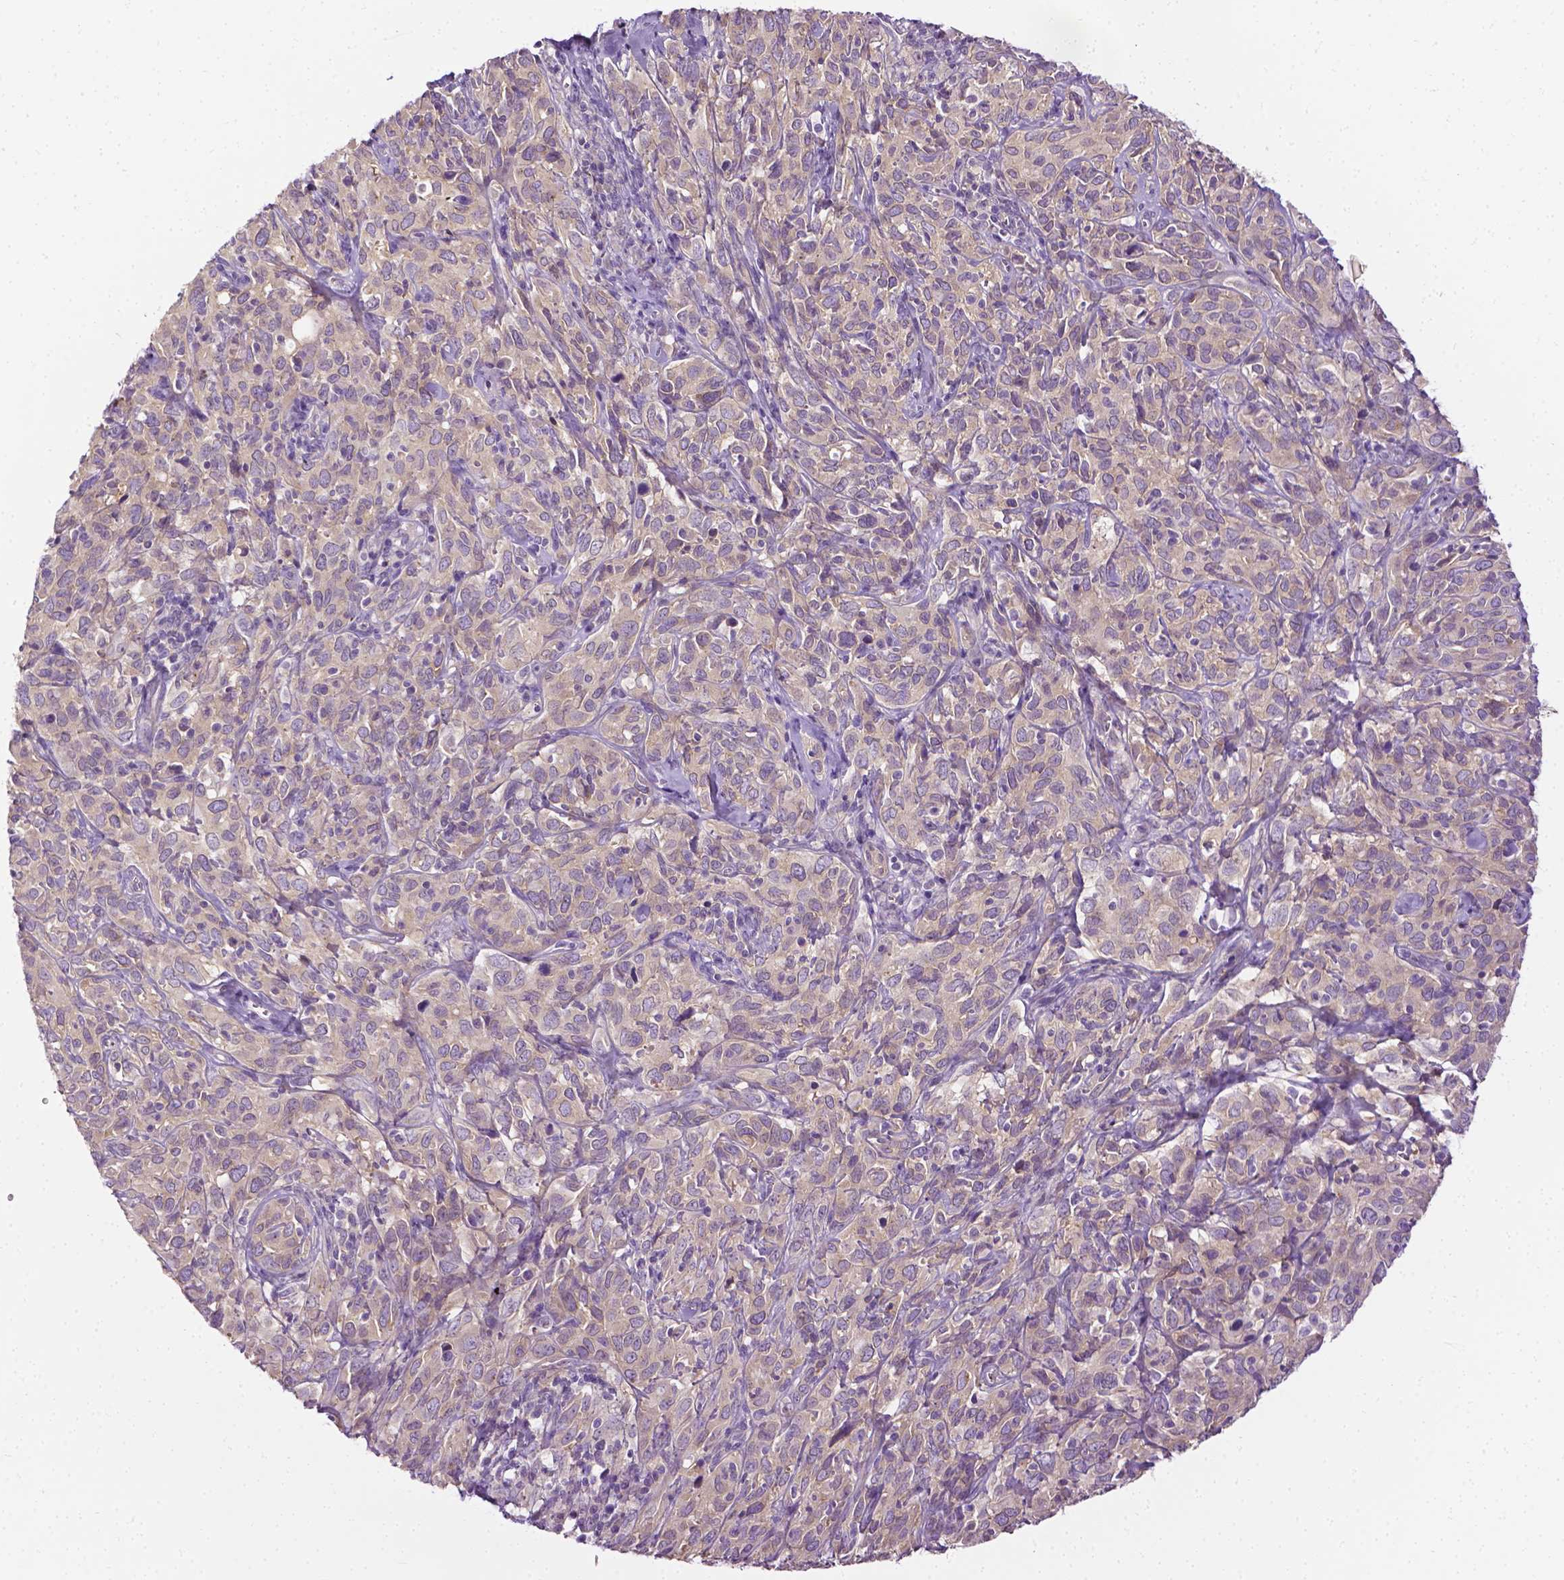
{"staining": {"intensity": "weak", "quantity": "25%-75%", "location": "cytoplasmic/membranous"}, "tissue": "cervical cancer", "cell_type": "Tumor cells", "image_type": "cancer", "snomed": [{"axis": "morphology", "description": "Normal tissue, NOS"}, {"axis": "morphology", "description": "Squamous cell carcinoma, NOS"}, {"axis": "topography", "description": "Cervix"}], "caption": "Cervical cancer (squamous cell carcinoma) stained with DAB IHC displays low levels of weak cytoplasmic/membranous positivity in approximately 25%-75% of tumor cells.", "gene": "MCOLN3", "patient": {"sex": "female", "age": 51}}